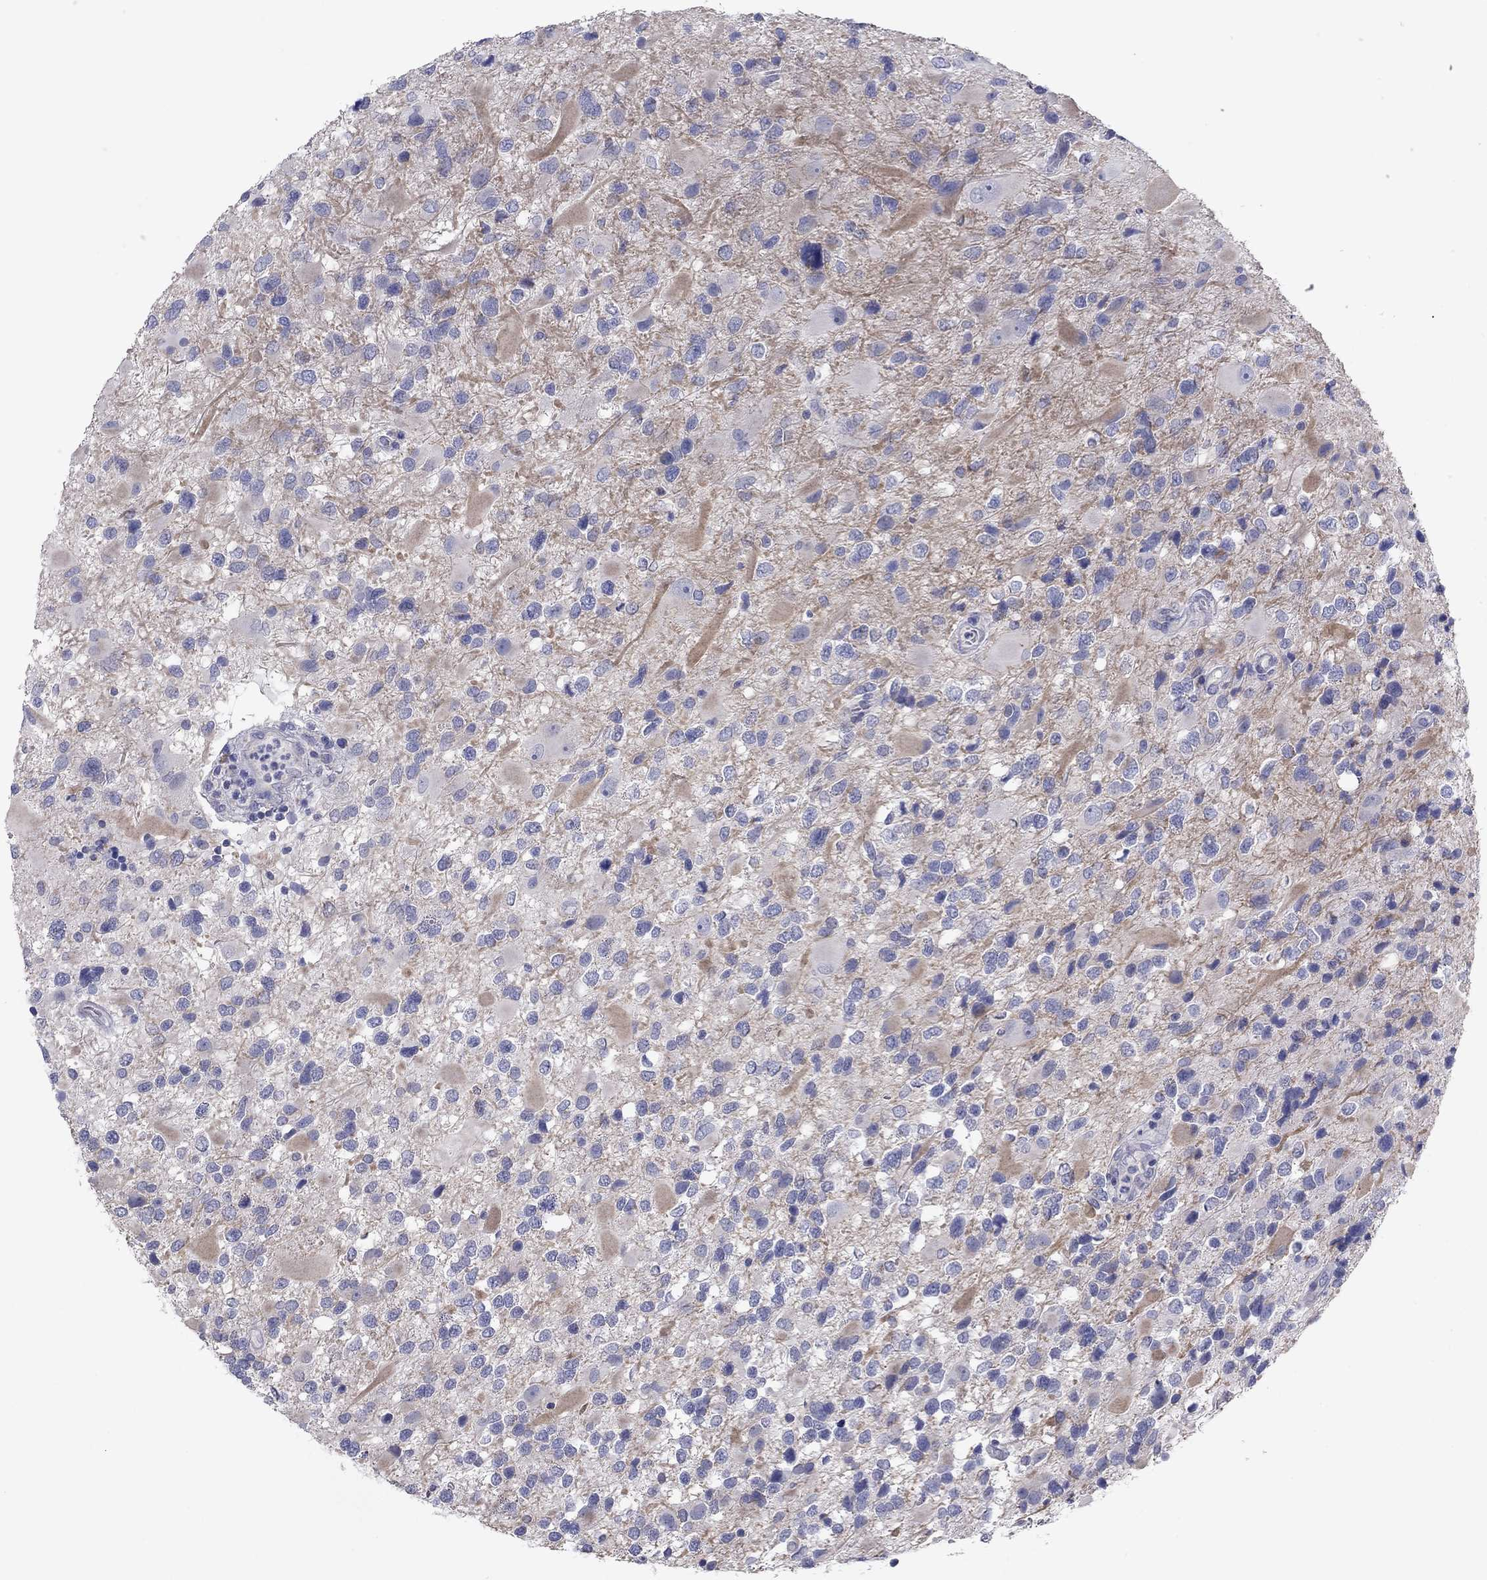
{"staining": {"intensity": "negative", "quantity": "none", "location": "none"}, "tissue": "glioma", "cell_type": "Tumor cells", "image_type": "cancer", "snomed": [{"axis": "morphology", "description": "Glioma, malignant, Low grade"}, {"axis": "topography", "description": "Brain"}], "caption": "This is an IHC photomicrograph of low-grade glioma (malignant). There is no staining in tumor cells.", "gene": "GRK7", "patient": {"sex": "female", "age": 32}}